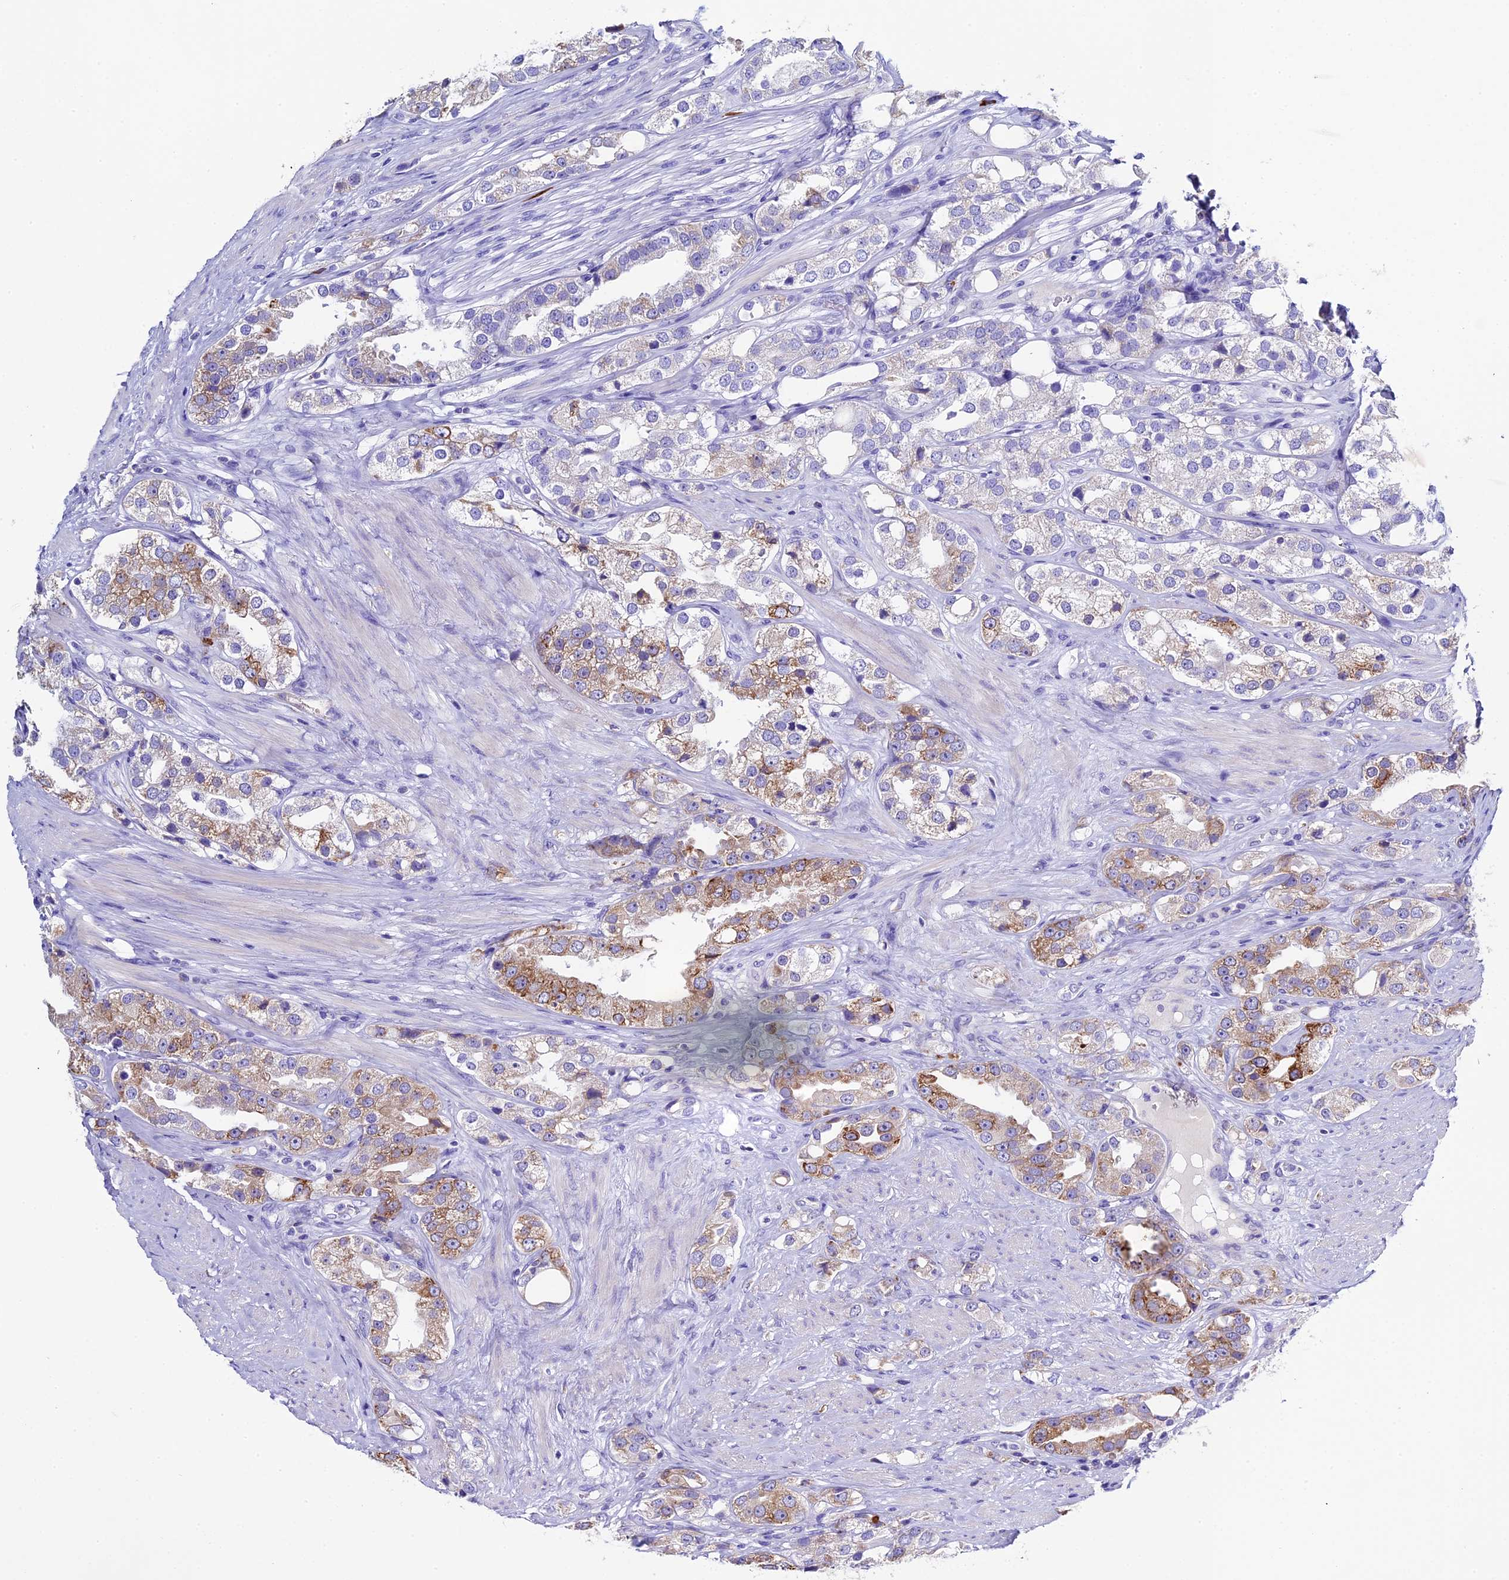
{"staining": {"intensity": "moderate", "quantity": "<25%", "location": "cytoplasmic/membranous"}, "tissue": "prostate cancer", "cell_type": "Tumor cells", "image_type": "cancer", "snomed": [{"axis": "morphology", "description": "Adenocarcinoma, NOS"}, {"axis": "topography", "description": "Prostate"}], "caption": "Adenocarcinoma (prostate) stained for a protein displays moderate cytoplasmic/membranous positivity in tumor cells. (DAB (3,3'-diaminobenzidine) IHC with brightfield microscopy, high magnification).", "gene": "FKBP11", "patient": {"sex": "male", "age": 79}}